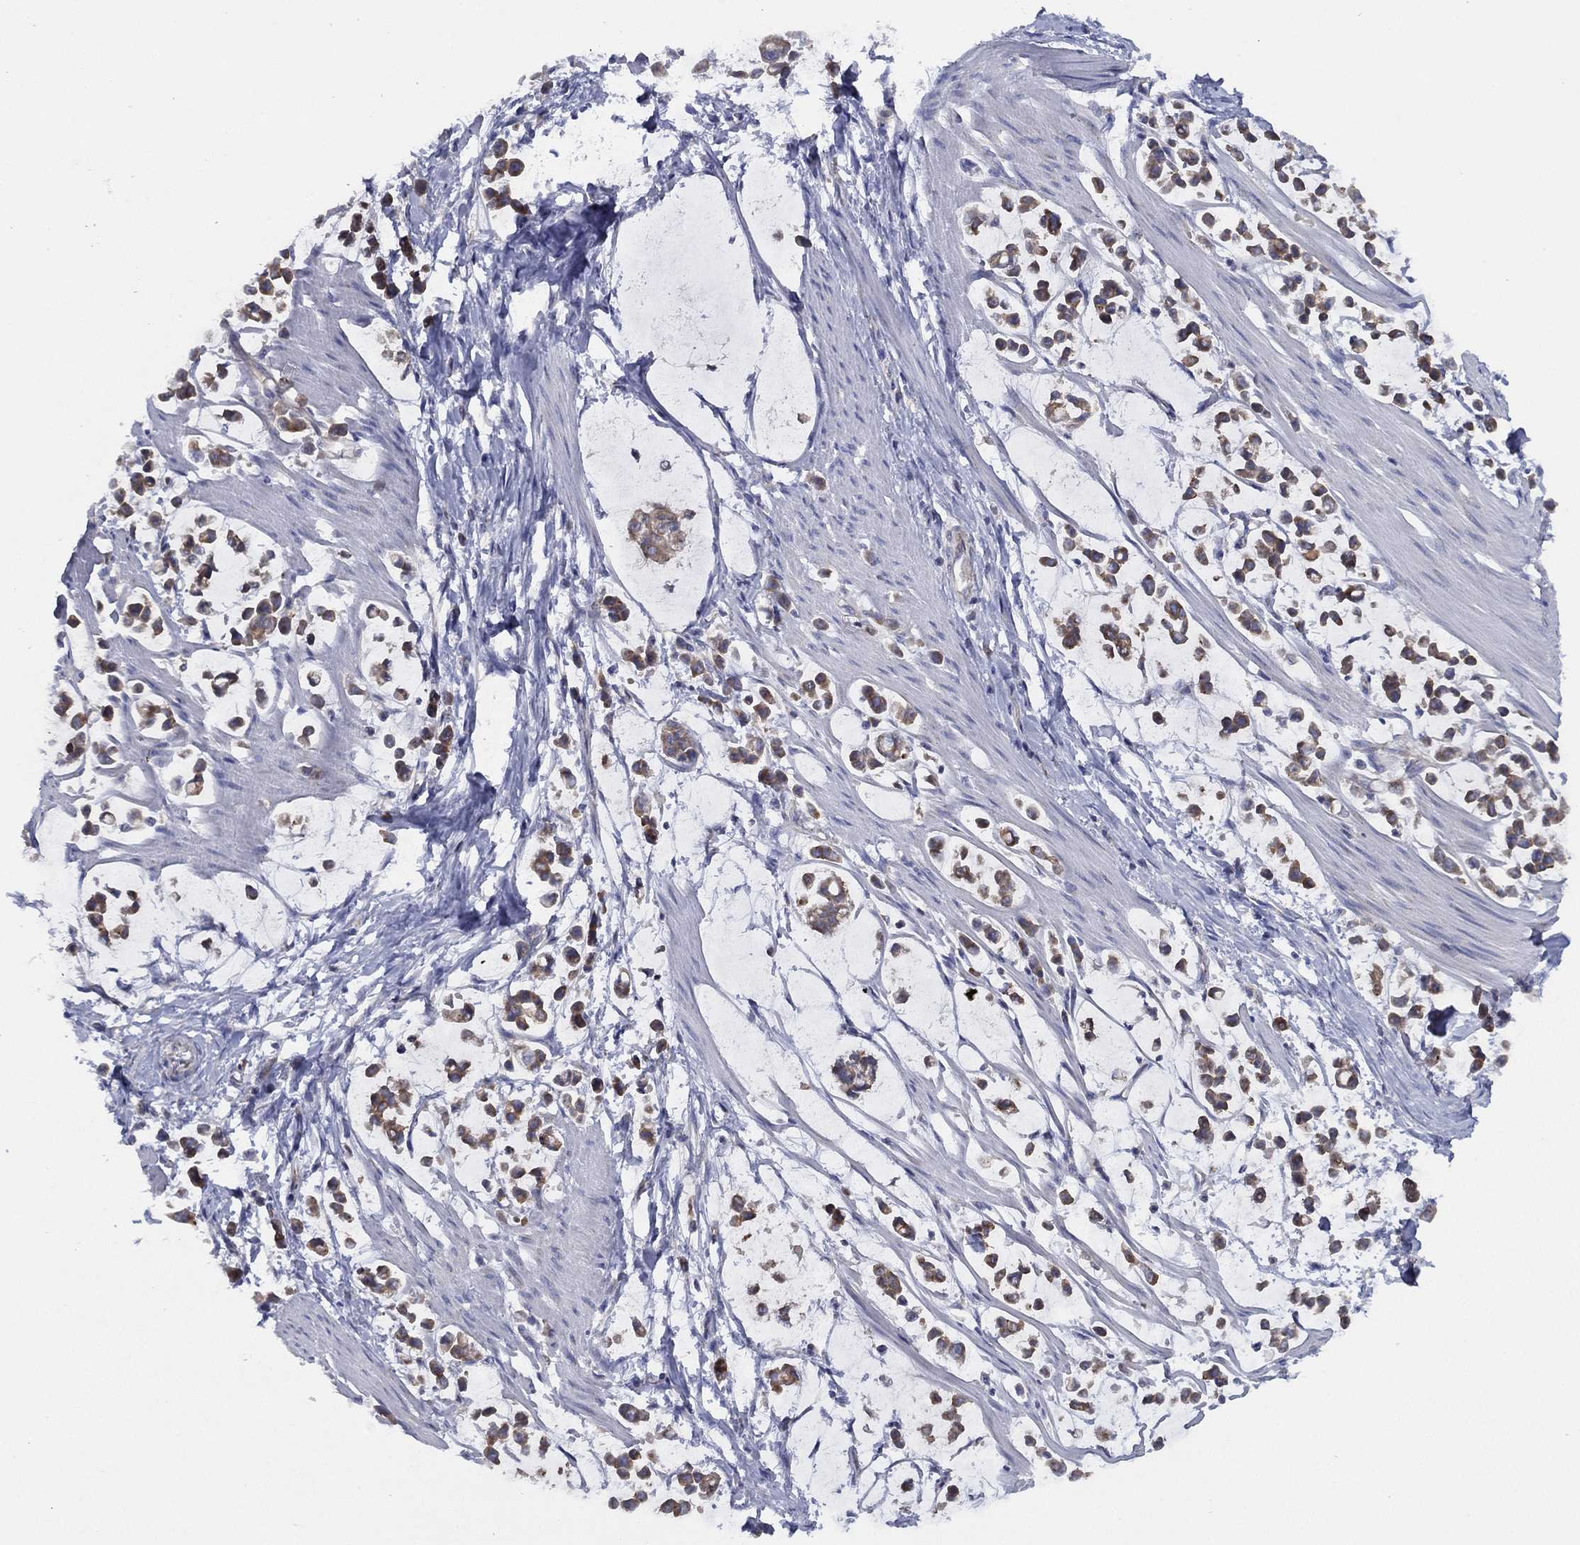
{"staining": {"intensity": "moderate", "quantity": ">75%", "location": "cytoplasmic/membranous"}, "tissue": "stomach cancer", "cell_type": "Tumor cells", "image_type": "cancer", "snomed": [{"axis": "morphology", "description": "Adenocarcinoma, NOS"}, {"axis": "topography", "description": "Stomach"}], "caption": "The immunohistochemical stain labels moderate cytoplasmic/membranous positivity in tumor cells of stomach adenocarcinoma tissue. (DAB (3,3'-diaminobenzidine) IHC, brown staining for protein, blue staining for nuclei).", "gene": "ZNF223", "patient": {"sex": "male", "age": 82}}